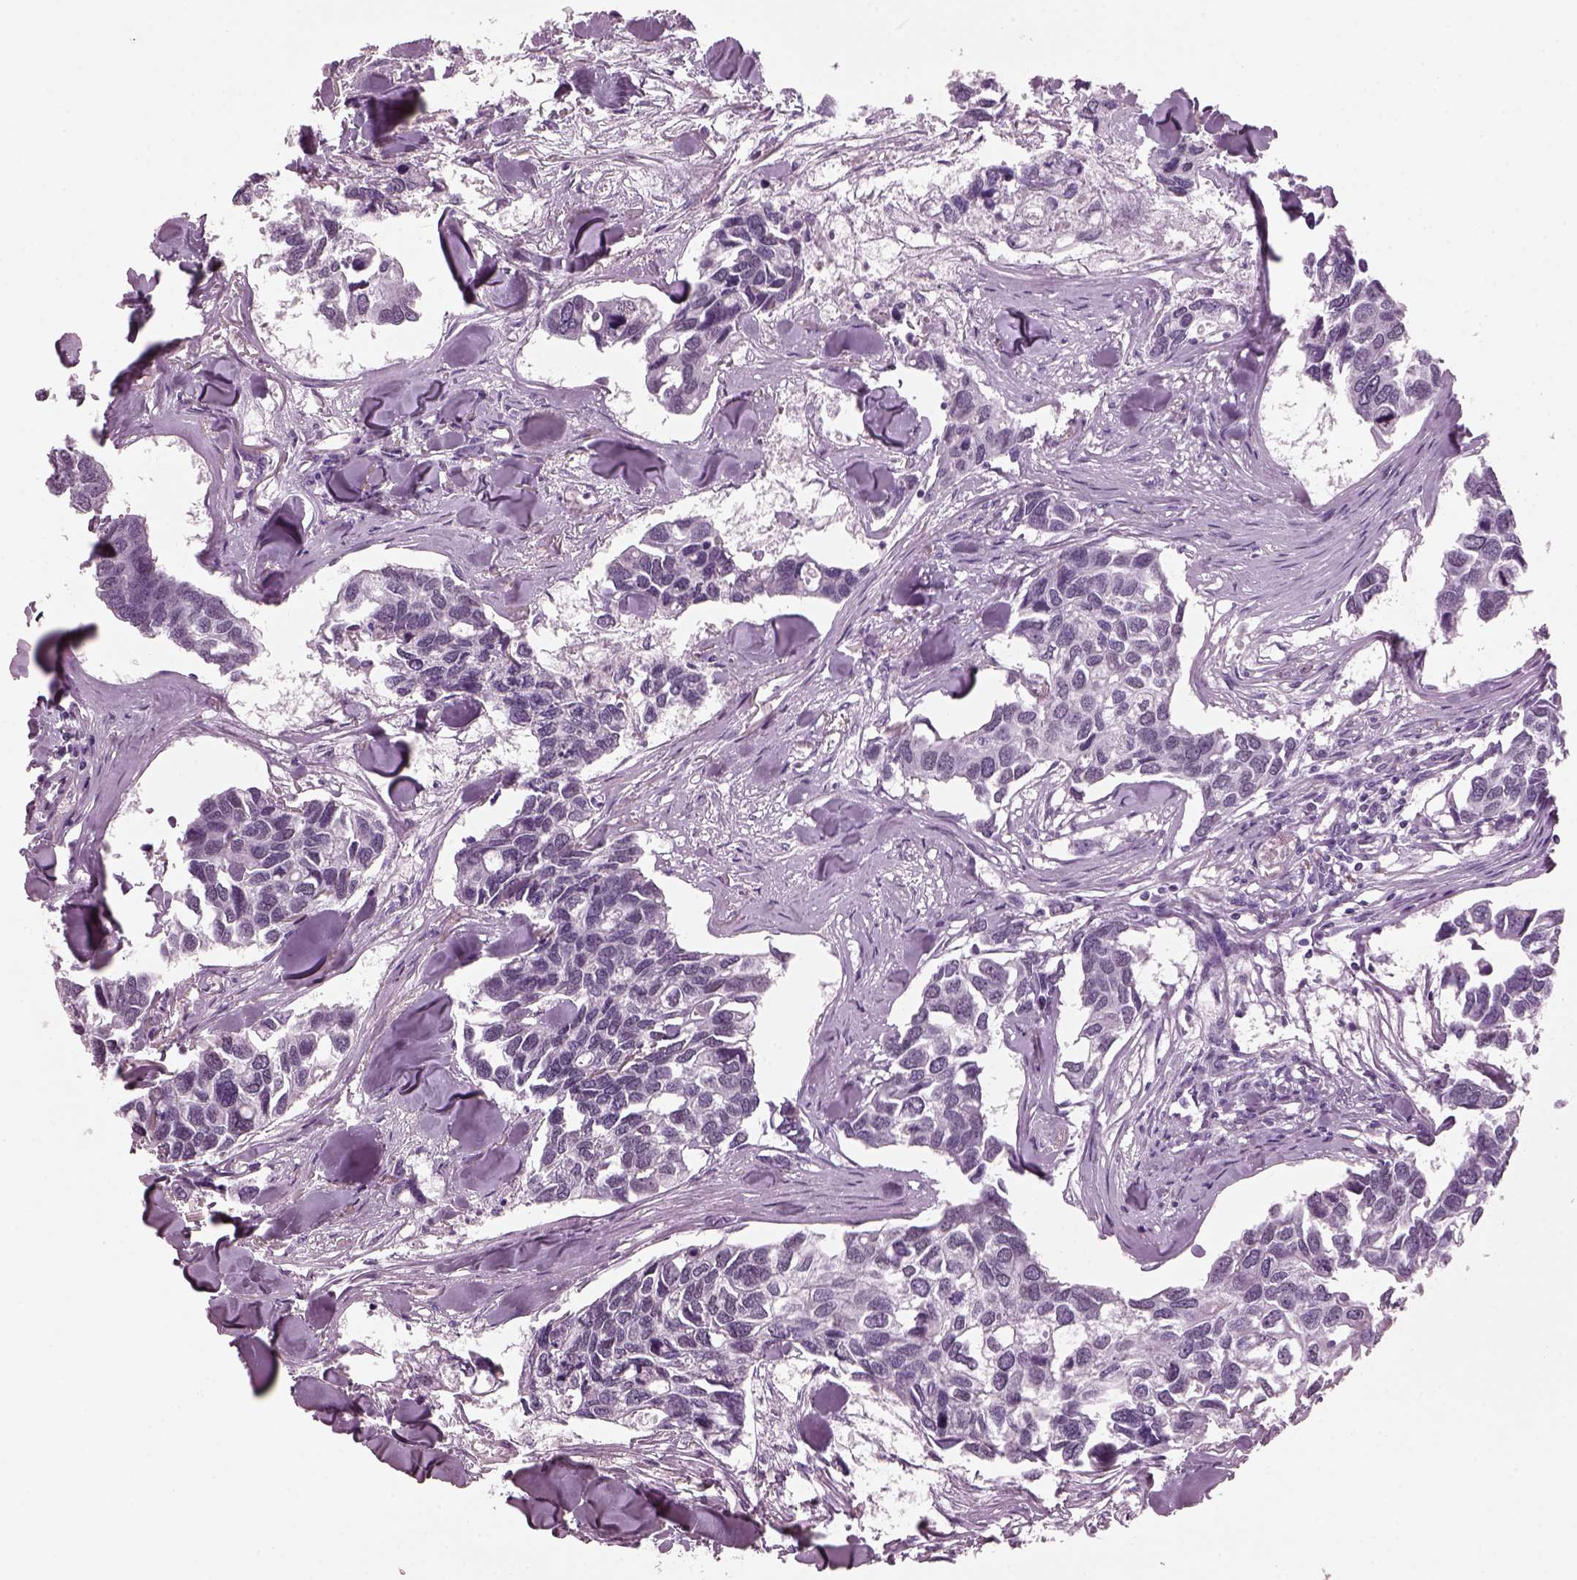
{"staining": {"intensity": "negative", "quantity": "none", "location": "none"}, "tissue": "breast cancer", "cell_type": "Tumor cells", "image_type": "cancer", "snomed": [{"axis": "morphology", "description": "Duct carcinoma"}, {"axis": "topography", "description": "Breast"}], "caption": "There is no significant expression in tumor cells of breast invasive ductal carcinoma. The staining was performed using DAB (3,3'-diaminobenzidine) to visualize the protein expression in brown, while the nuclei were stained in blue with hematoxylin (Magnification: 20x).", "gene": "KRTAP3-2", "patient": {"sex": "female", "age": 83}}